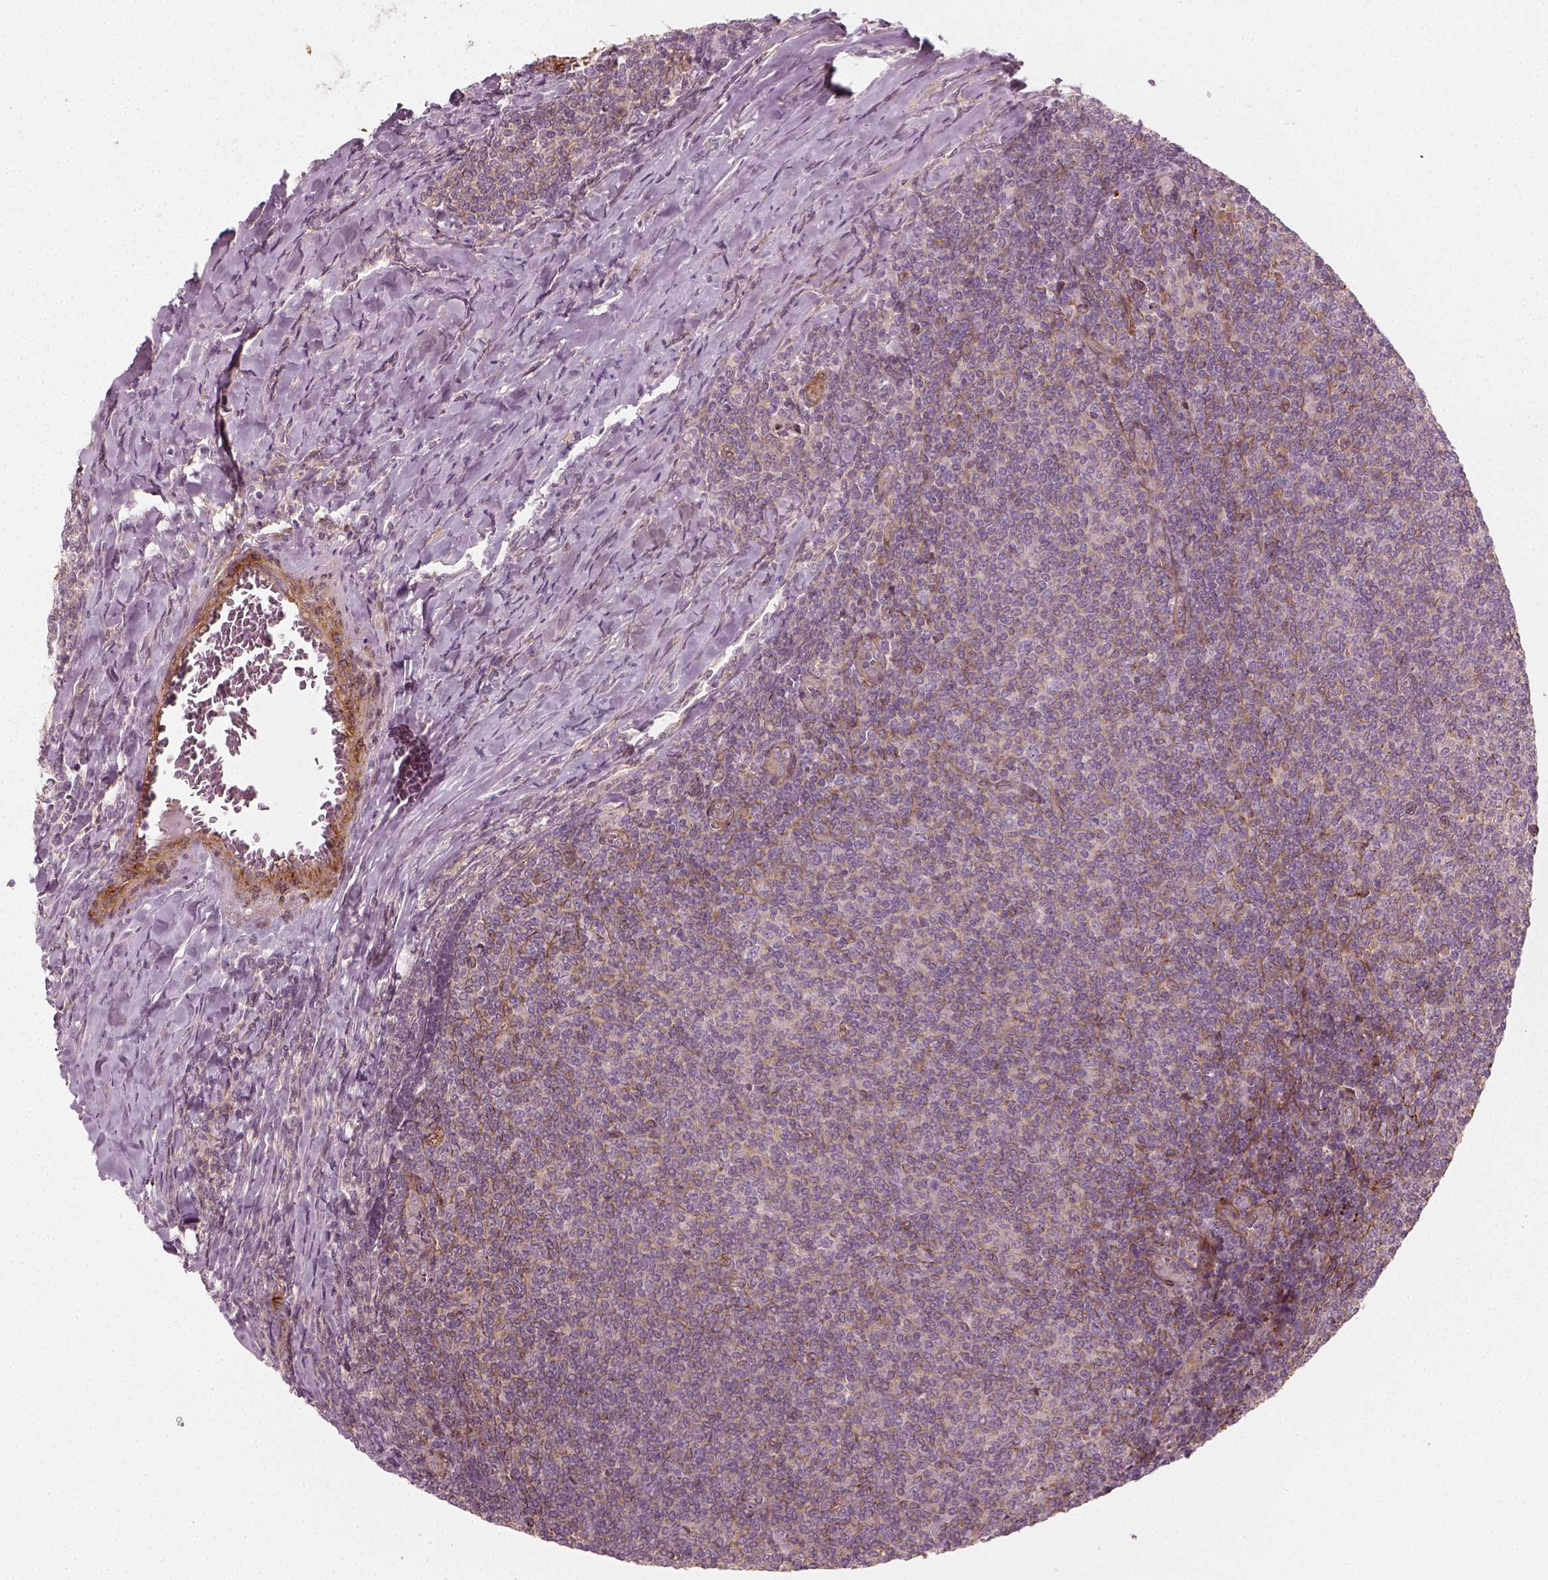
{"staining": {"intensity": "negative", "quantity": "none", "location": "none"}, "tissue": "lymphoma", "cell_type": "Tumor cells", "image_type": "cancer", "snomed": [{"axis": "morphology", "description": "Malignant lymphoma, non-Hodgkin's type, Low grade"}, {"axis": "topography", "description": "Lymph node"}], "caption": "DAB (3,3'-diaminobenzidine) immunohistochemical staining of human malignant lymphoma, non-Hodgkin's type (low-grade) exhibits no significant staining in tumor cells. (DAB immunohistochemistry (IHC), high magnification).", "gene": "NPTN", "patient": {"sex": "male", "age": 52}}